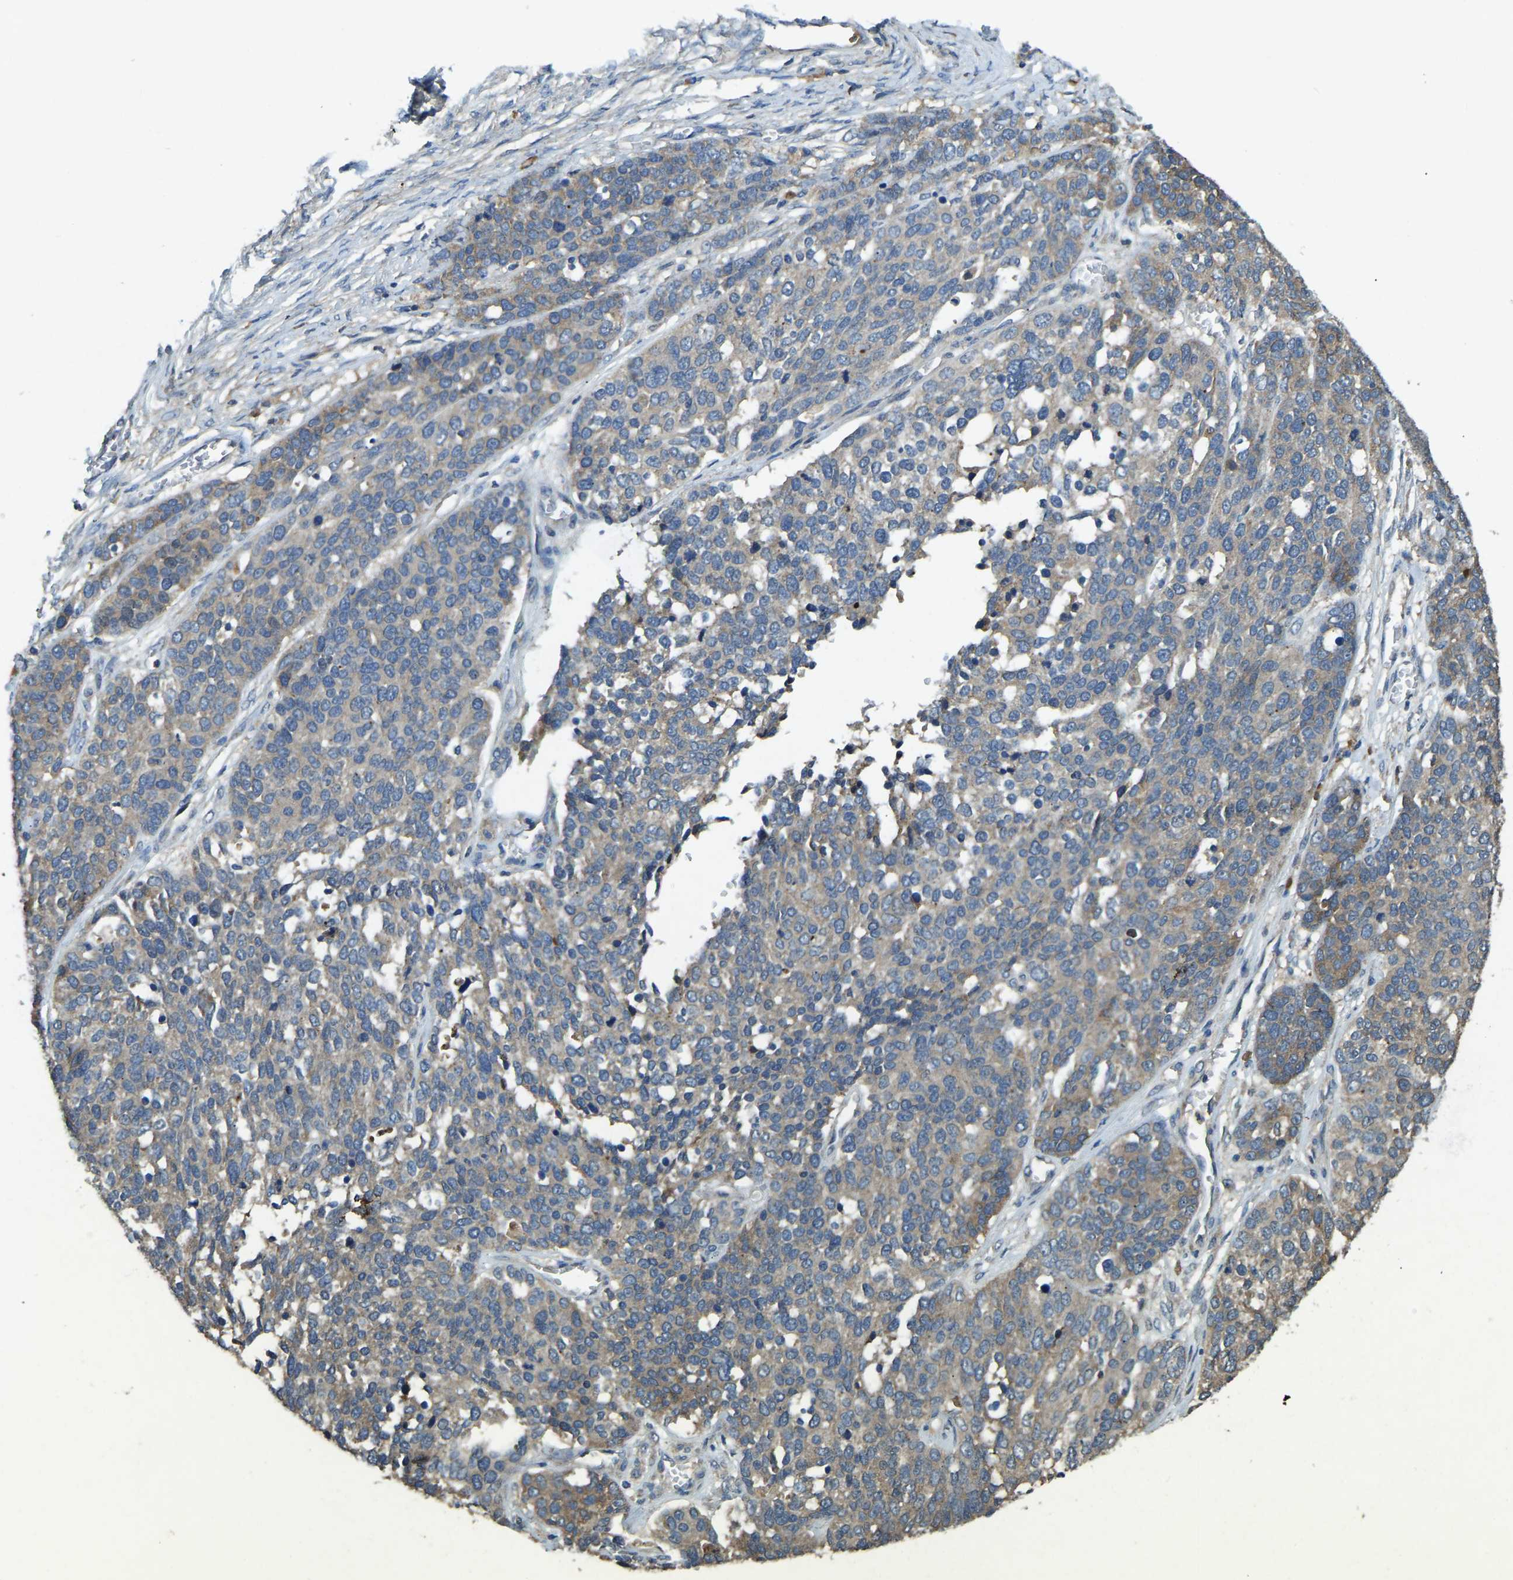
{"staining": {"intensity": "weak", "quantity": "25%-75%", "location": "cytoplasmic/membranous"}, "tissue": "ovarian cancer", "cell_type": "Tumor cells", "image_type": "cancer", "snomed": [{"axis": "morphology", "description": "Cystadenocarcinoma, serous, NOS"}, {"axis": "topography", "description": "Ovary"}], "caption": "Immunohistochemical staining of human ovarian cancer (serous cystadenocarcinoma) shows low levels of weak cytoplasmic/membranous protein expression in about 25%-75% of tumor cells. Ihc stains the protein of interest in brown and the nuclei are stained blue.", "gene": "ATP8B1", "patient": {"sex": "female", "age": 44}}